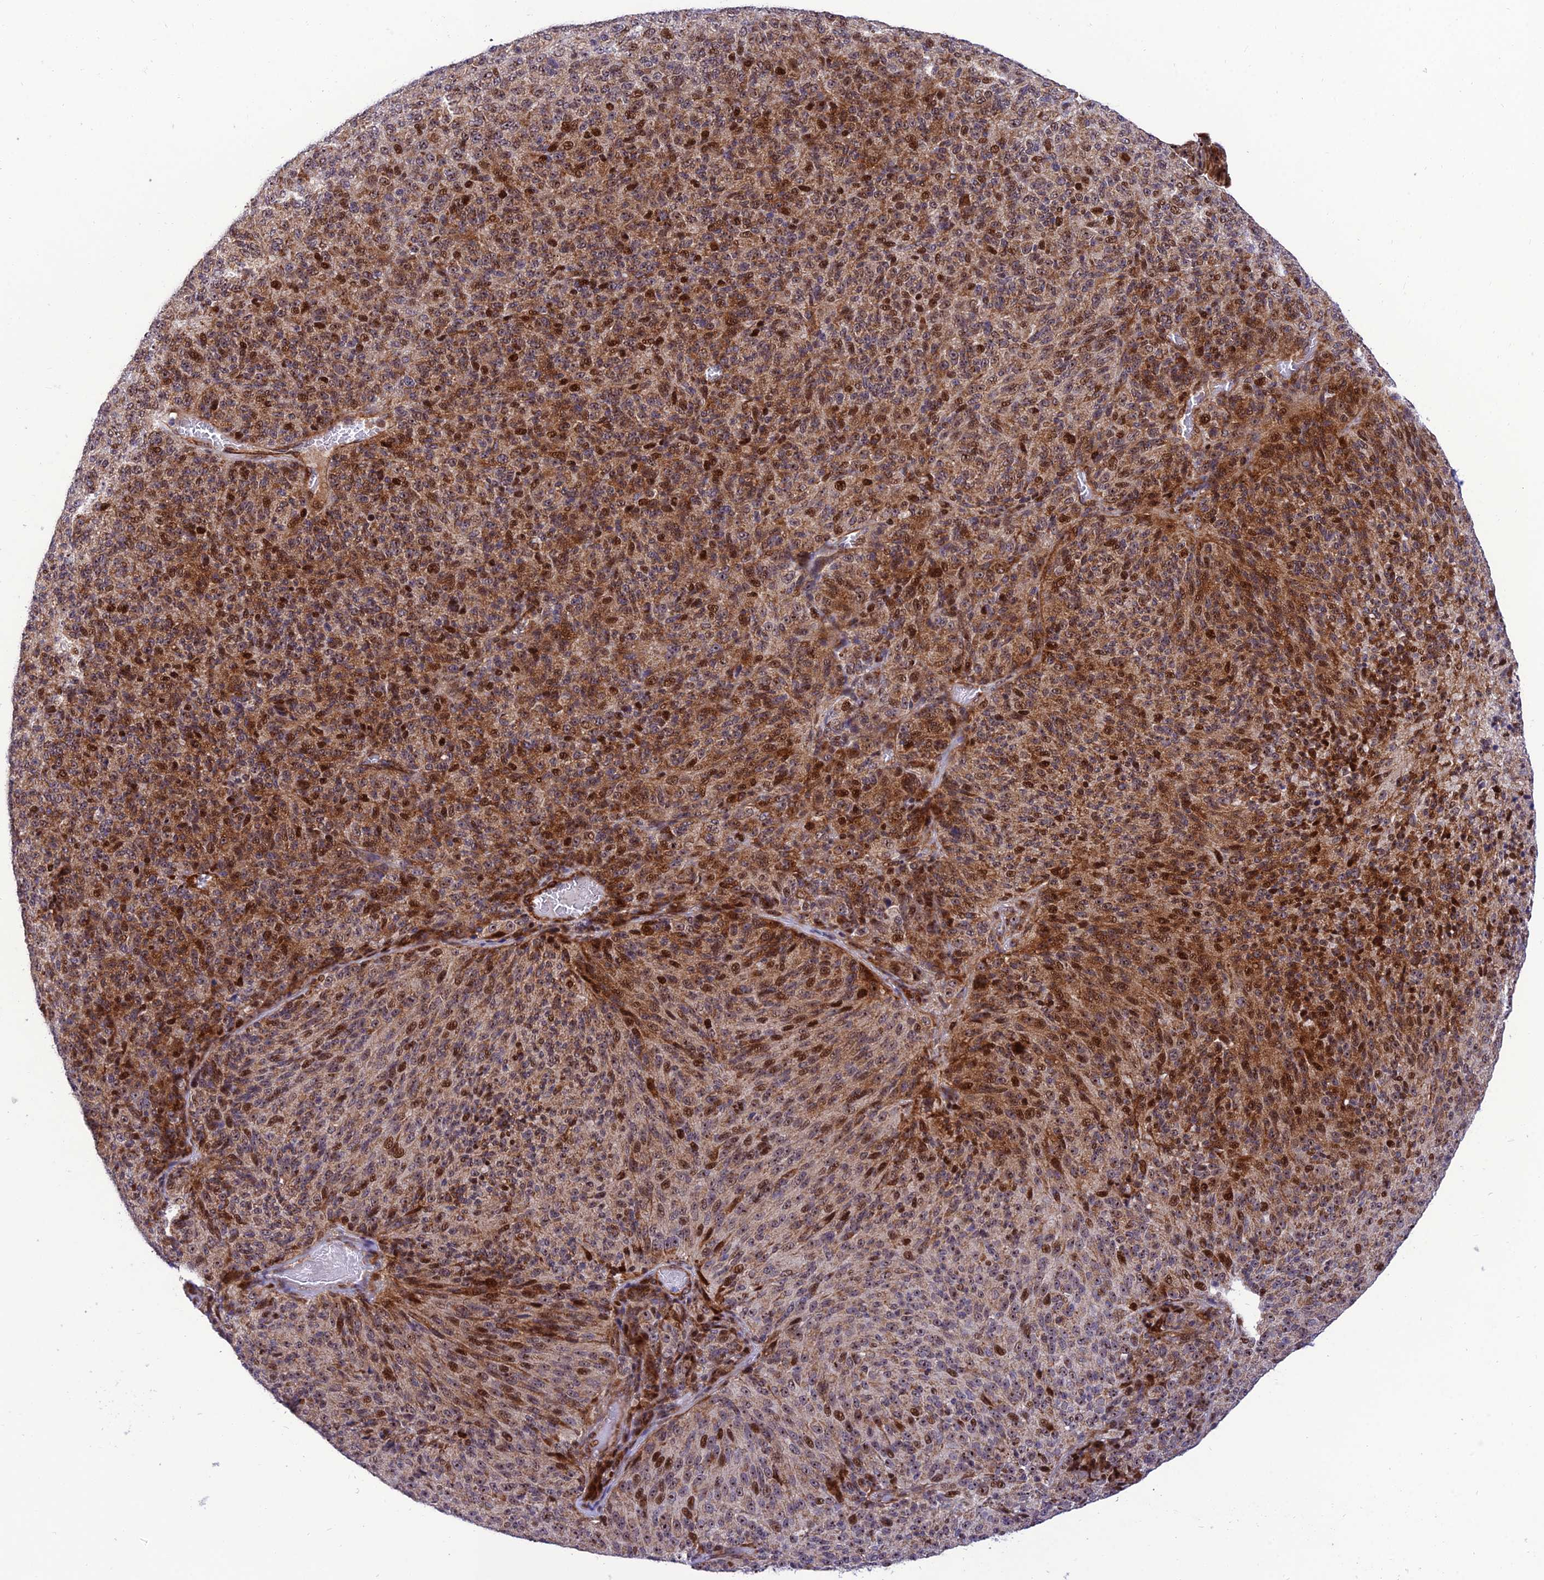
{"staining": {"intensity": "strong", "quantity": "25%-75%", "location": "cytoplasmic/membranous,nuclear"}, "tissue": "melanoma", "cell_type": "Tumor cells", "image_type": "cancer", "snomed": [{"axis": "morphology", "description": "Malignant melanoma, Metastatic site"}, {"axis": "topography", "description": "Brain"}], "caption": "High-power microscopy captured an immunohistochemistry image of malignant melanoma (metastatic site), revealing strong cytoplasmic/membranous and nuclear positivity in approximately 25%-75% of tumor cells. The protein is stained brown, and the nuclei are stained in blue (DAB IHC with brightfield microscopy, high magnification).", "gene": "KBTBD7", "patient": {"sex": "female", "age": 56}}